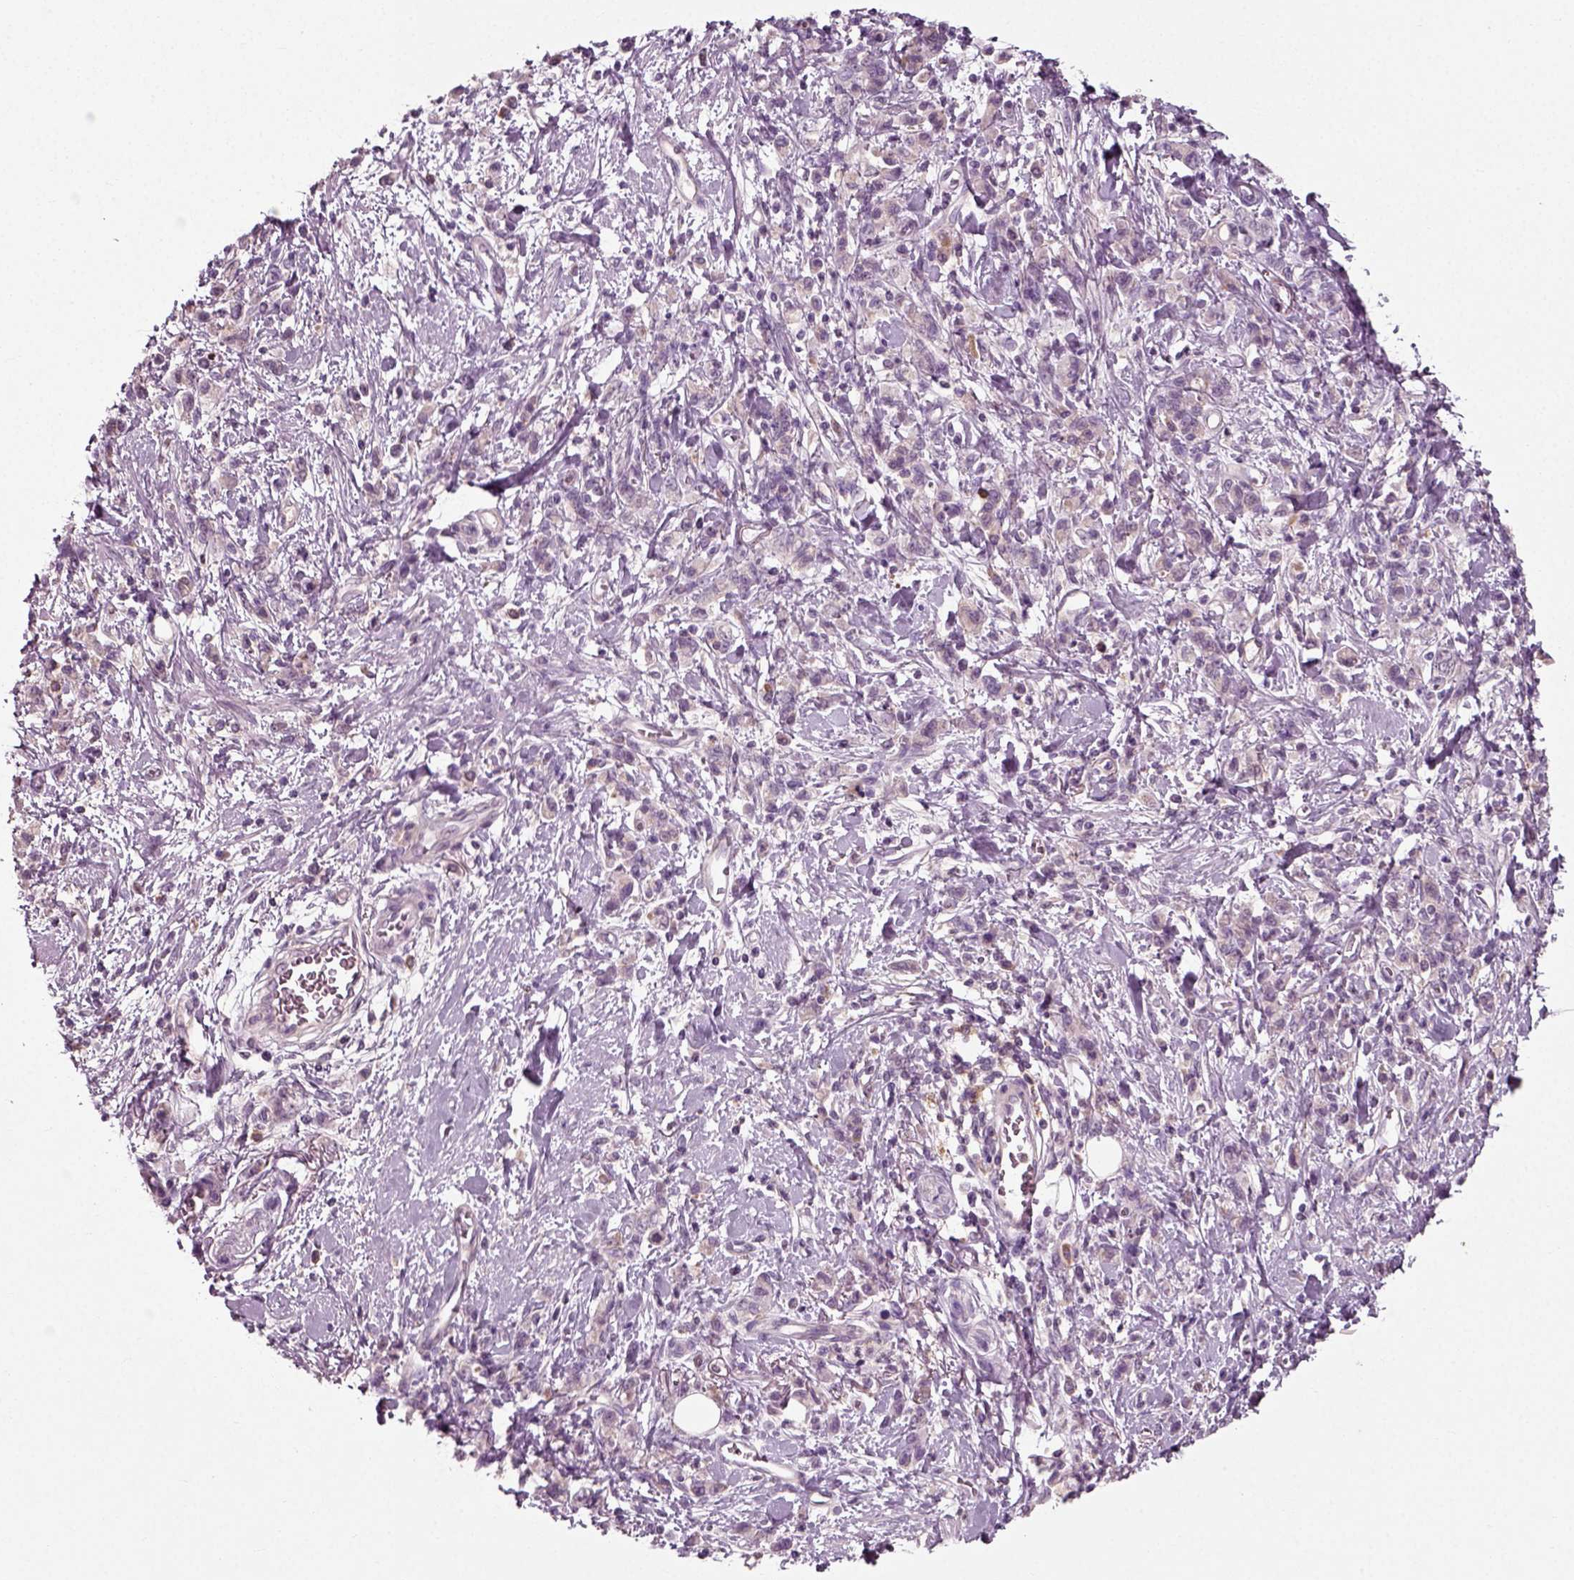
{"staining": {"intensity": "weak", "quantity": "<25%", "location": "cytoplasmic/membranous"}, "tissue": "stomach cancer", "cell_type": "Tumor cells", "image_type": "cancer", "snomed": [{"axis": "morphology", "description": "Adenocarcinoma, NOS"}, {"axis": "topography", "description": "Stomach"}], "caption": "Human stomach cancer stained for a protein using immunohistochemistry reveals no expression in tumor cells.", "gene": "RND2", "patient": {"sex": "male", "age": 77}}